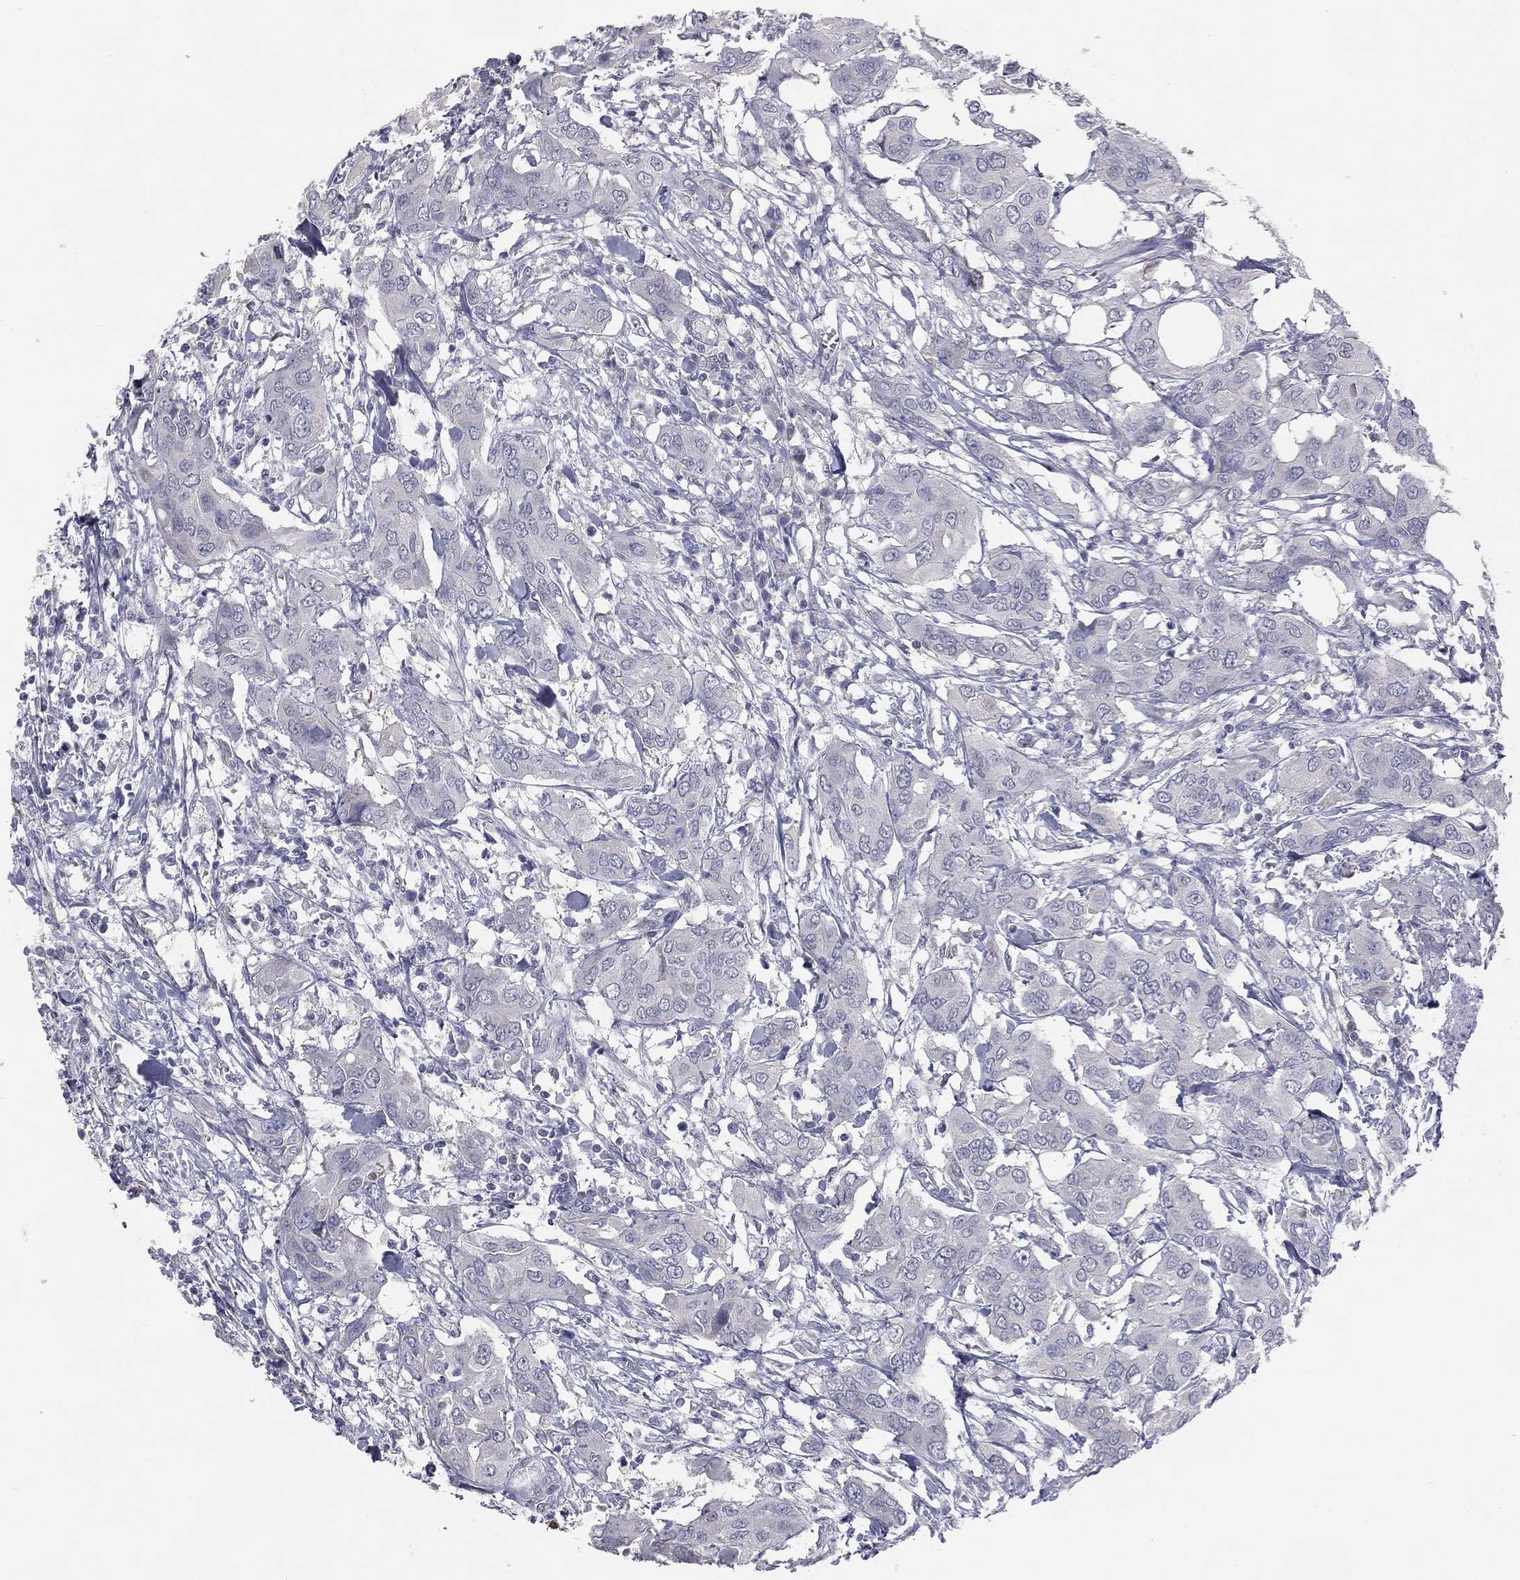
{"staining": {"intensity": "negative", "quantity": "none", "location": "none"}, "tissue": "urothelial cancer", "cell_type": "Tumor cells", "image_type": "cancer", "snomed": [{"axis": "morphology", "description": "Urothelial carcinoma, NOS"}, {"axis": "morphology", "description": "Urothelial carcinoma, High grade"}, {"axis": "topography", "description": "Urinary bladder"}], "caption": "Immunohistochemistry (IHC) micrograph of neoplastic tissue: human transitional cell carcinoma stained with DAB (3,3'-diaminobenzidine) demonstrates no significant protein positivity in tumor cells.", "gene": "DMKN", "patient": {"sex": "male", "age": 63}}